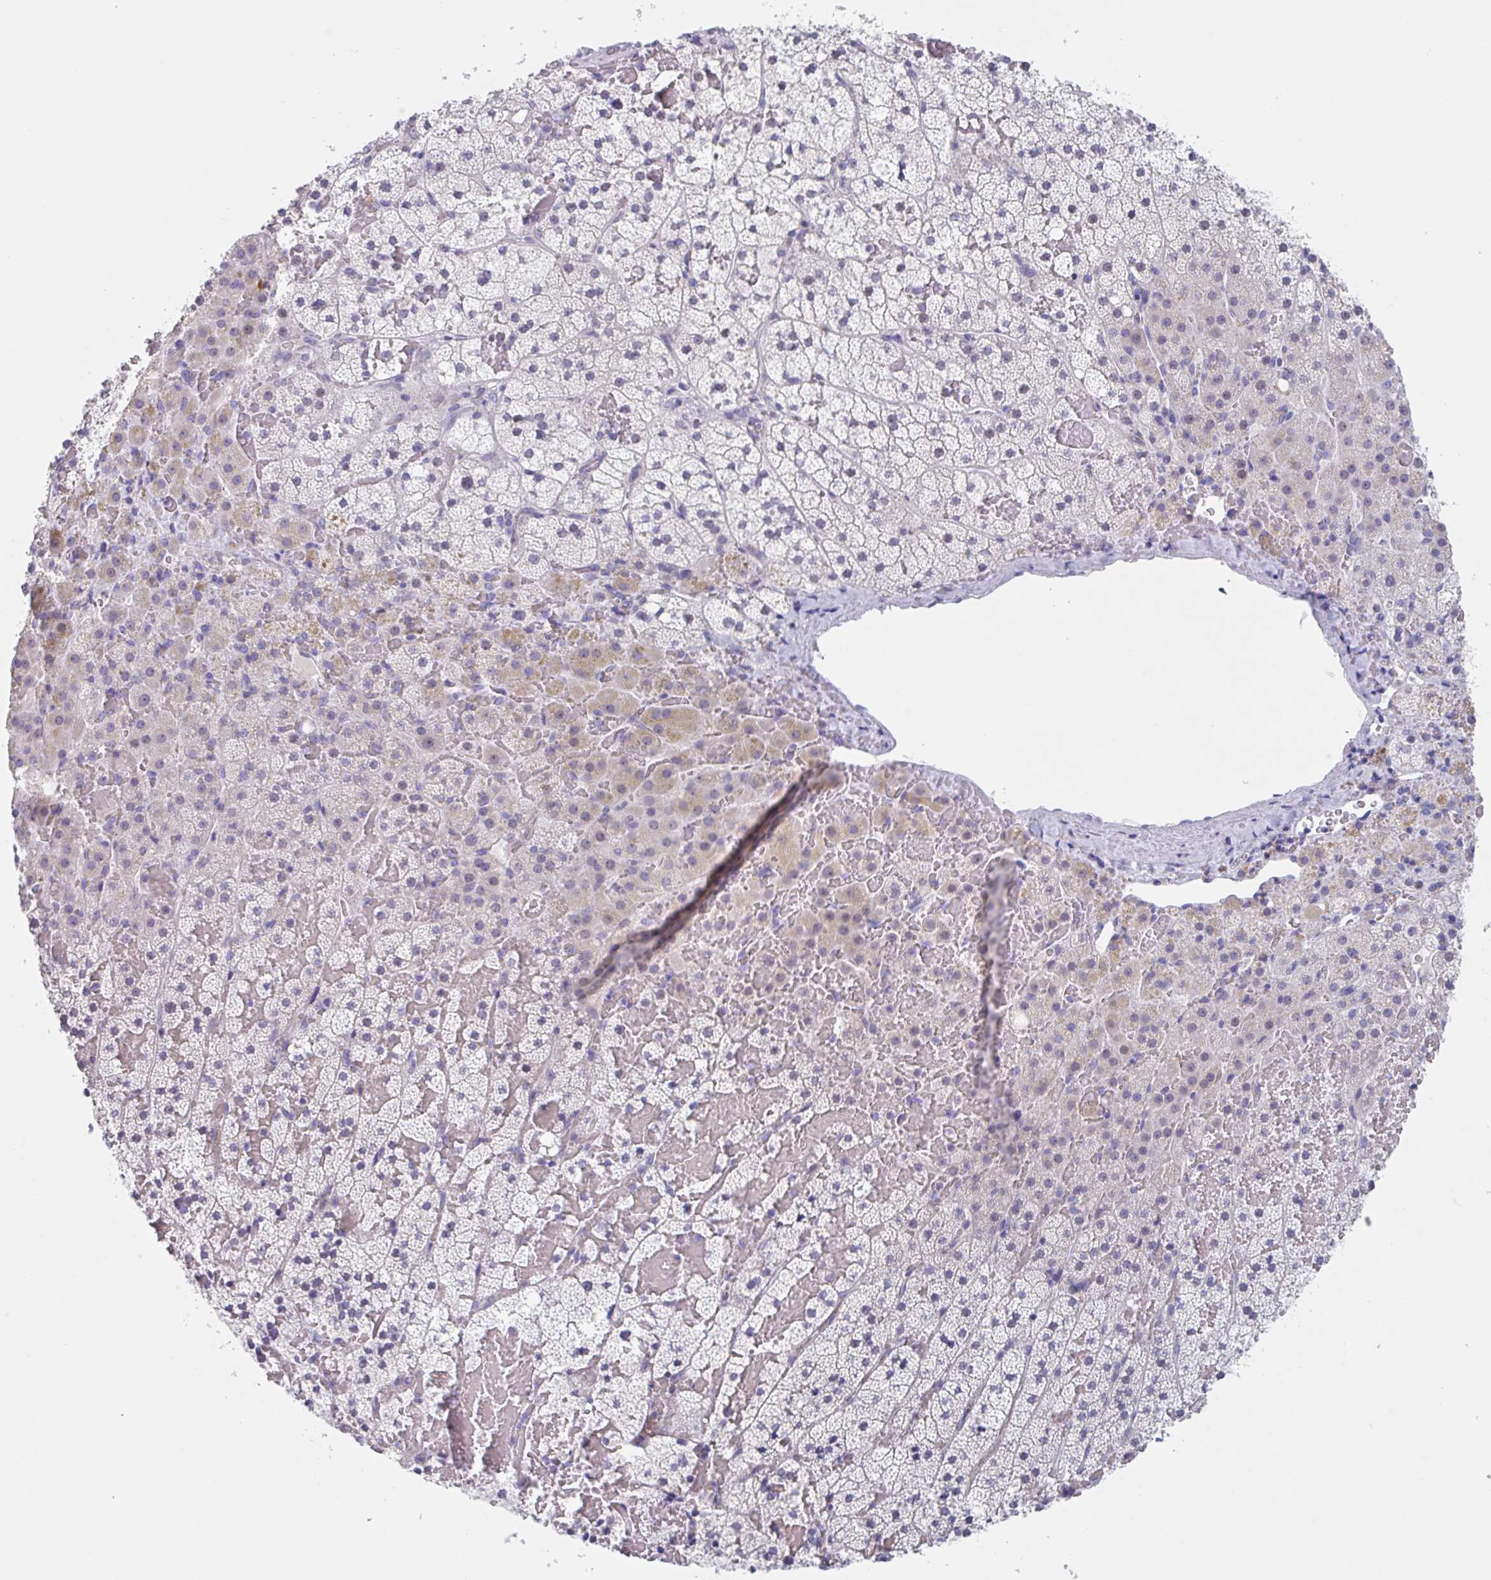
{"staining": {"intensity": "weak", "quantity": "<25%", "location": "cytoplasmic/membranous,nuclear"}, "tissue": "adrenal gland", "cell_type": "Glandular cells", "image_type": "normal", "snomed": [{"axis": "morphology", "description": "Normal tissue, NOS"}, {"axis": "topography", "description": "Adrenal gland"}], "caption": "Immunohistochemistry (IHC) micrograph of normal human adrenal gland stained for a protein (brown), which demonstrates no staining in glandular cells. (Immunohistochemistry, brightfield microscopy, high magnification).", "gene": "NOXRED1", "patient": {"sex": "male", "age": 53}}